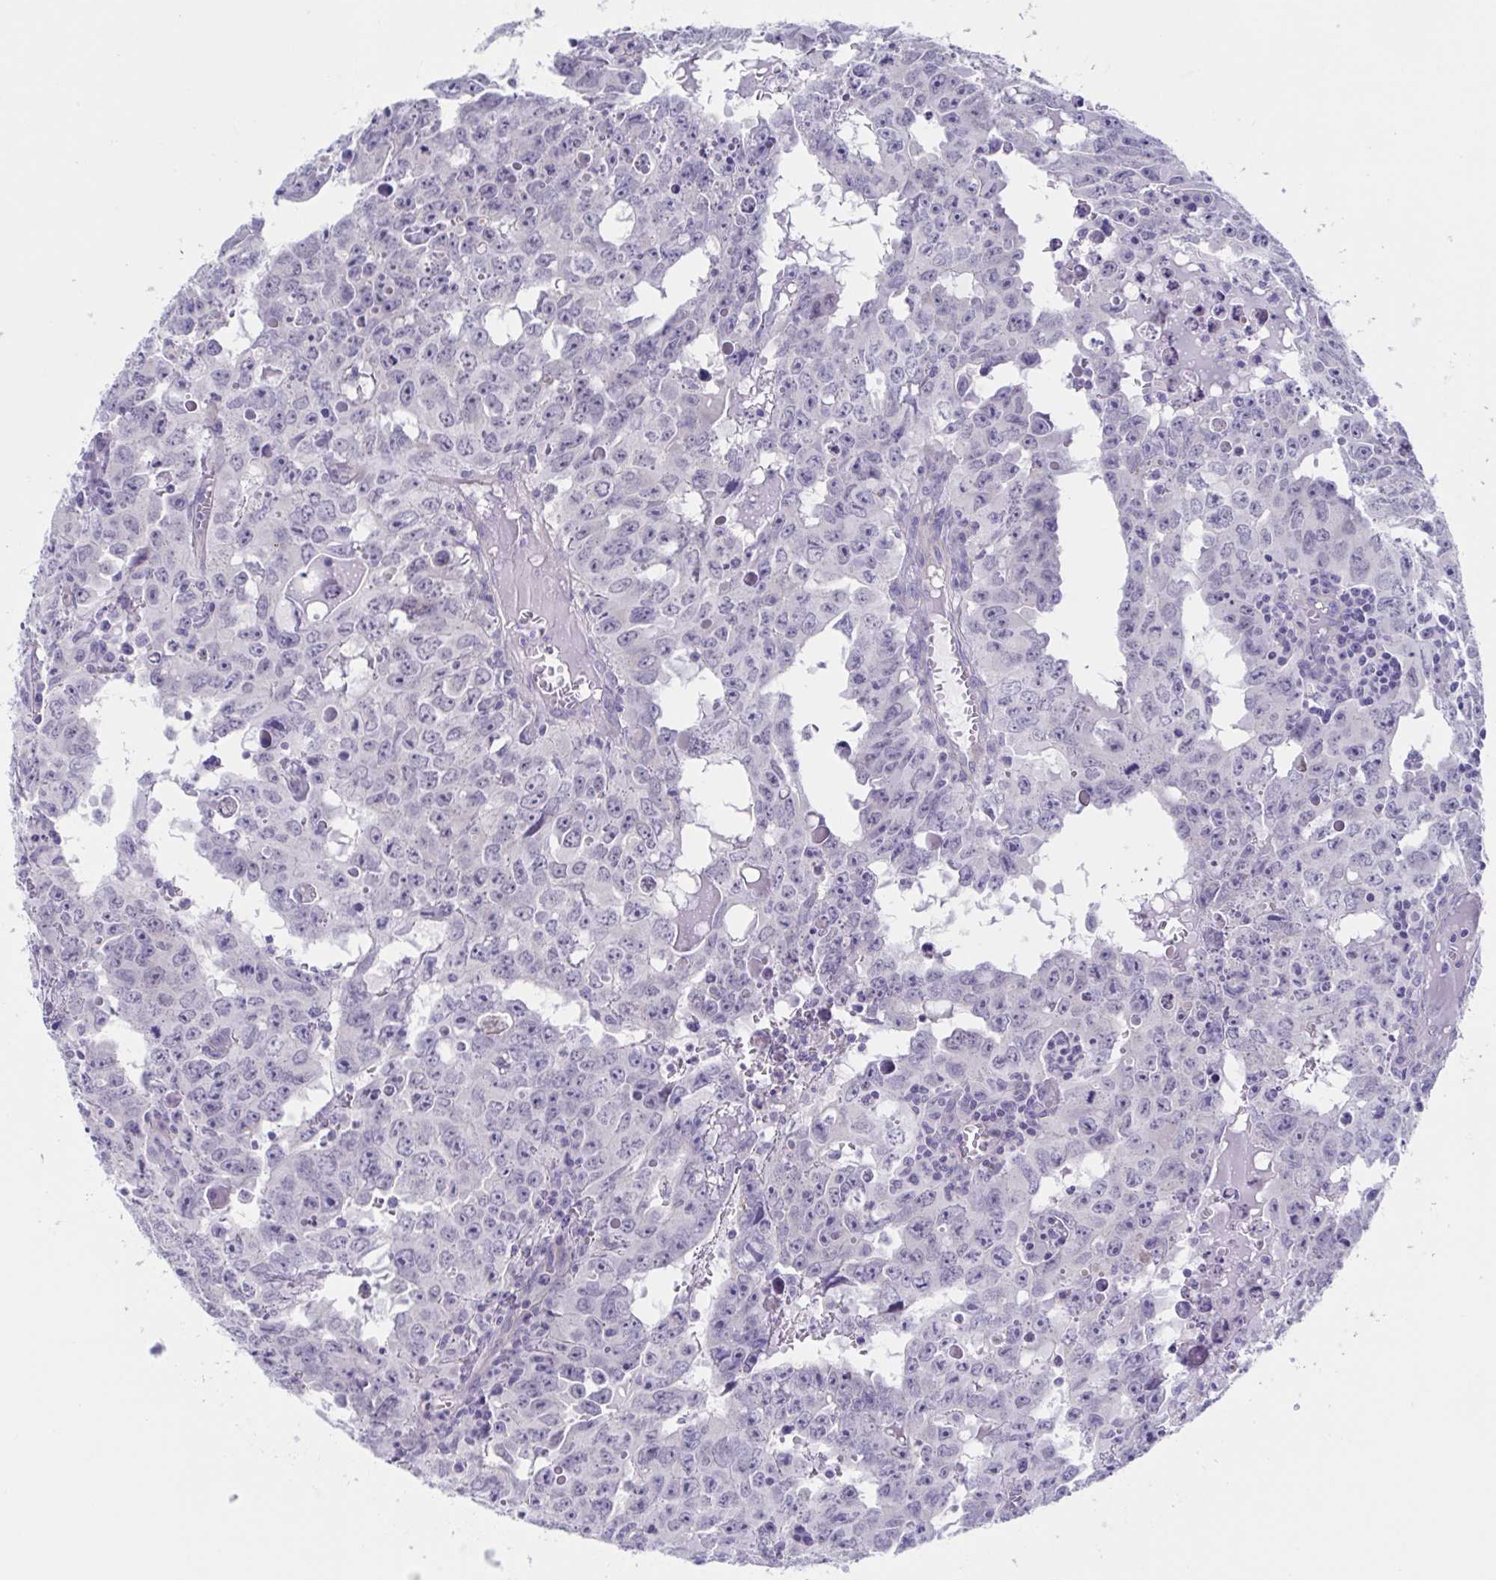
{"staining": {"intensity": "negative", "quantity": "none", "location": "none"}, "tissue": "testis cancer", "cell_type": "Tumor cells", "image_type": "cancer", "snomed": [{"axis": "morphology", "description": "Carcinoma, Embryonal, NOS"}, {"axis": "topography", "description": "Testis"}], "caption": "Immunohistochemistry (IHC) of testis embryonal carcinoma exhibits no positivity in tumor cells.", "gene": "TEX12", "patient": {"sex": "male", "age": 22}}